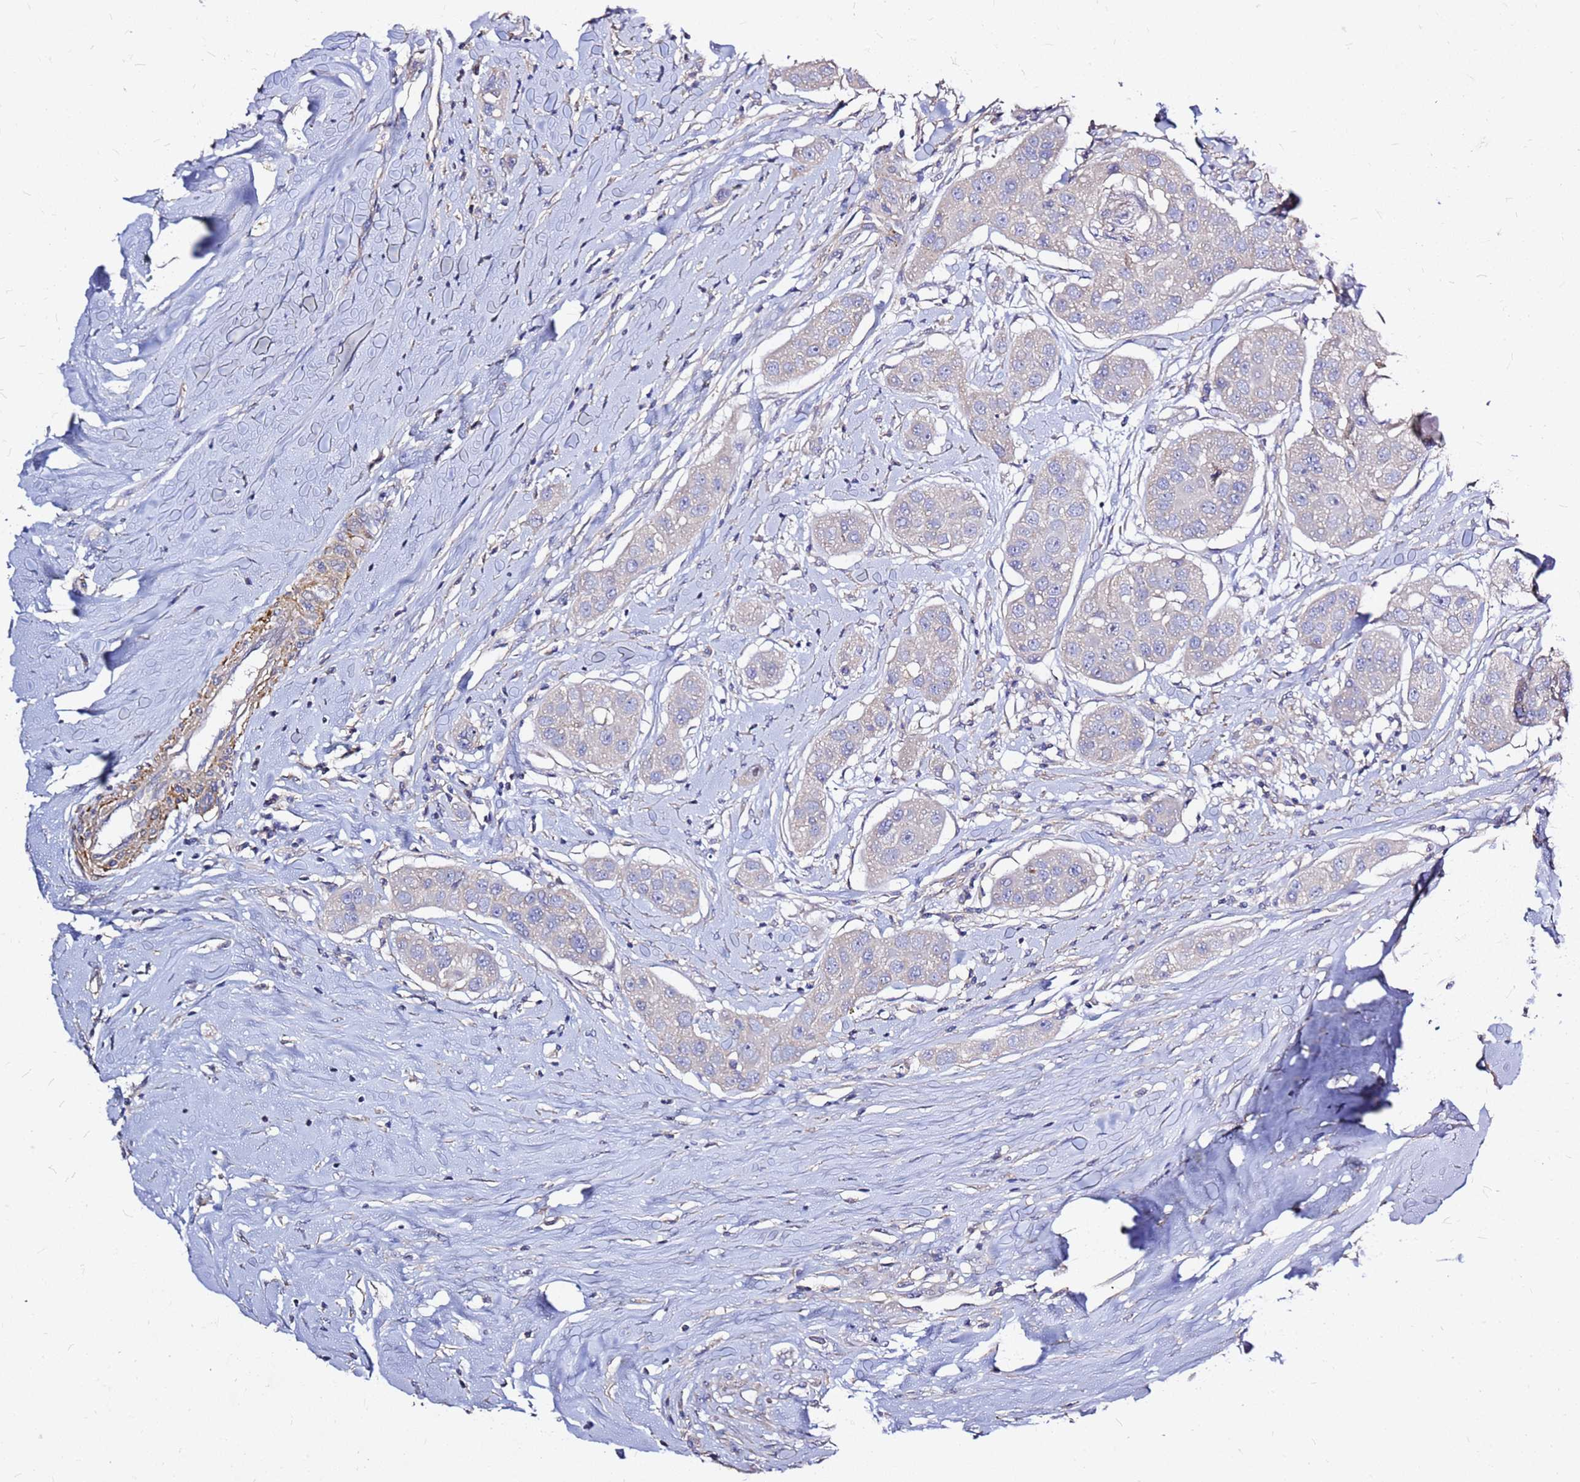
{"staining": {"intensity": "negative", "quantity": "none", "location": "none"}, "tissue": "head and neck cancer", "cell_type": "Tumor cells", "image_type": "cancer", "snomed": [{"axis": "morphology", "description": "Normal tissue, NOS"}, {"axis": "morphology", "description": "Squamous cell carcinoma, NOS"}, {"axis": "topography", "description": "Skeletal muscle"}, {"axis": "topography", "description": "Head-Neck"}], "caption": "IHC micrograph of neoplastic tissue: head and neck squamous cell carcinoma stained with DAB (3,3'-diaminobenzidine) demonstrates no significant protein expression in tumor cells. (Brightfield microscopy of DAB (3,3'-diaminobenzidine) IHC at high magnification).", "gene": "EXD3", "patient": {"sex": "male", "age": 51}}